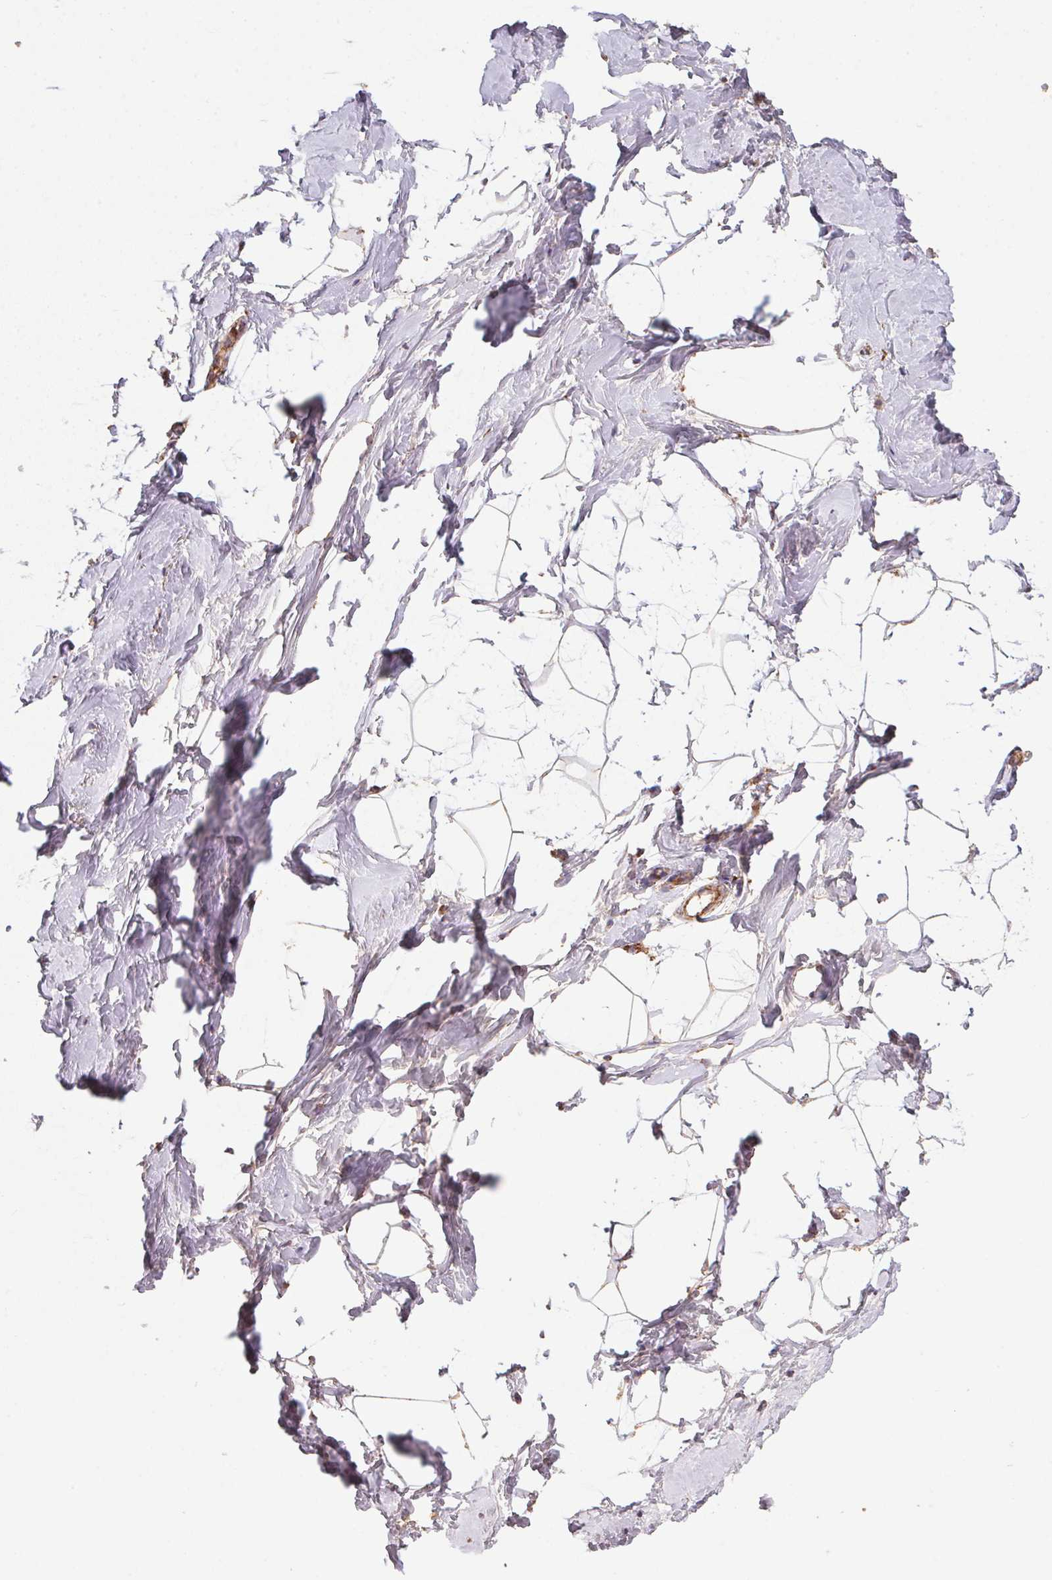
{"staining": {"intensity": "negative", "quantity": "none", "location": "none"}, "tissue": "breast", "cell_type": "Adipocytes", "image_type": "normal", "snomed": [{"axis": "morphology", "description": "Normal tissue, NOS"}, {"axis": "topography", "description": "Breast"}], "caption": "An IHC image of normal breast is shown. There is no staining in adipocytes of breast. (DAB (3,3'-diaminobenzidine) immunohistochemistry, high magnification).", "gene": "NDUFS2", "patient": {"sex": "female", "age": 32}}